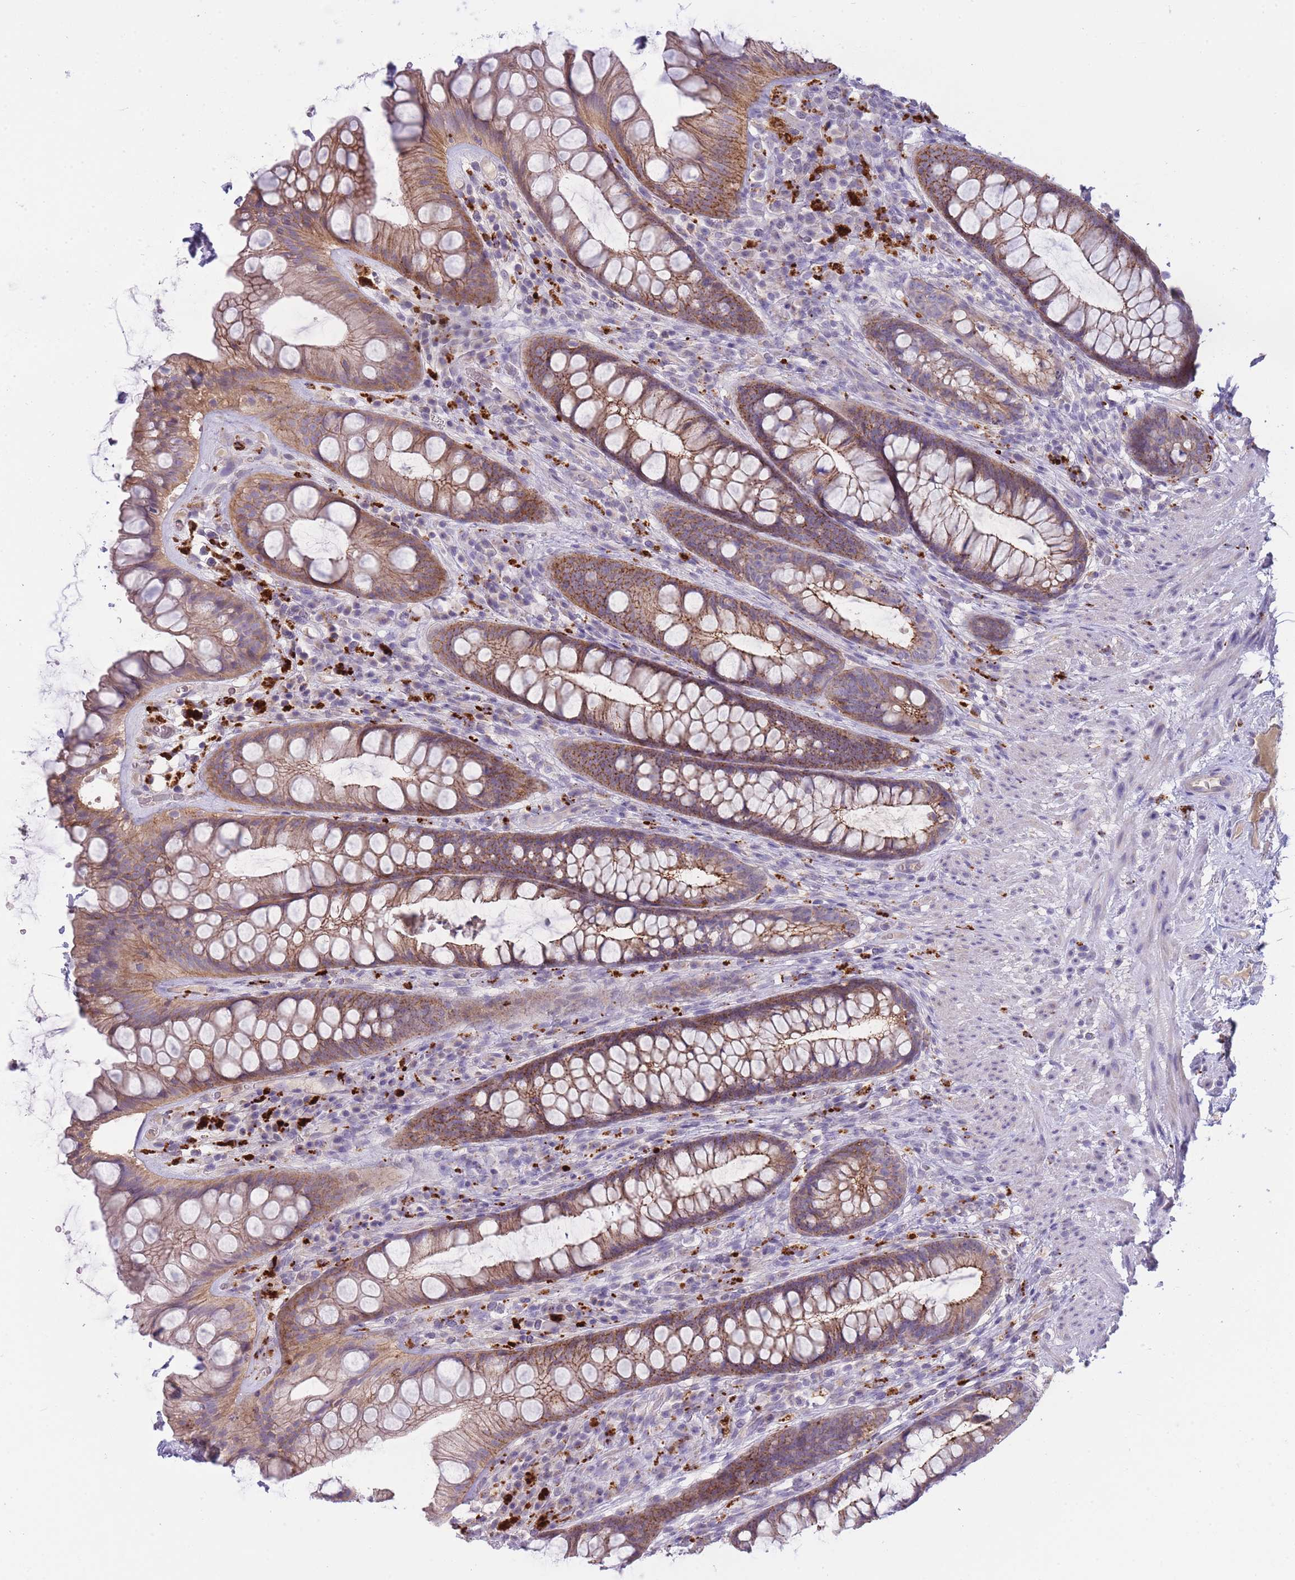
{"staining": {"intensity": "moderate", "quantity": ">75%", "location": "cytoplasmic/membranous"}, "tissue": "rectum", "cell_type": "Glandular cells", "image_type": "normal", "snomed": [{"axis": "morphology", "description": "Normal tissue, NOS"}, {"axis": "topography", "description": "Rectum"}], "caption": "Moderate cytoplasmic/membranous expression is seen in about >75% of glandular cells in normal rectum.", "gene": "TRIM61", "patient": {"sex": "male", "age": 74}}